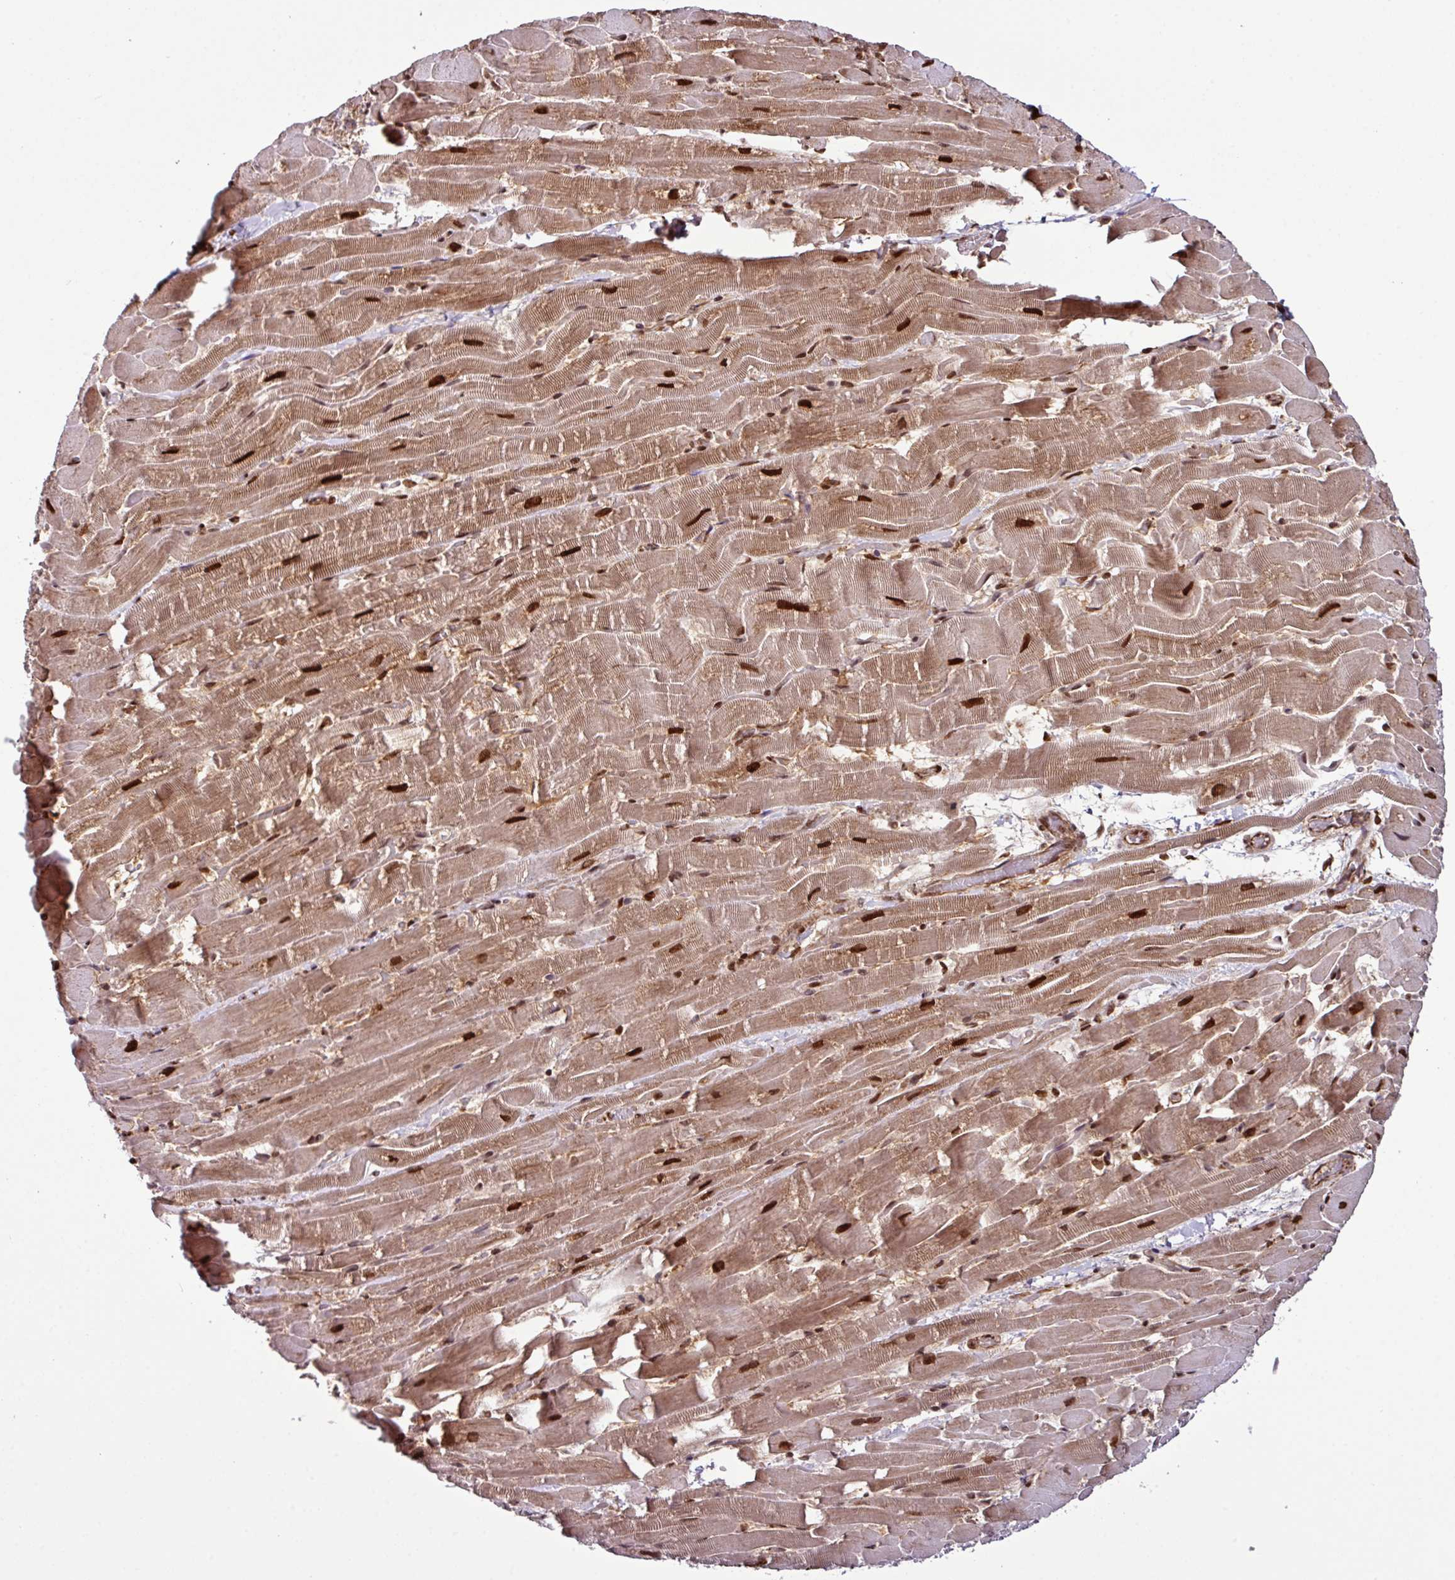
{"staining": {"intensity": "strong", "quantity": "25%-75%", "location": "cytoplasmic/membranous,nuclear"}, "tissue": "heart muscle", "cell_type": "Cardiomyocytes", "image_type": "normal", "snomed": [{"axis": "morphology", "description": "Normal tissue, NOS"}, {"axis": "topography", "description": "Heart"}], "caption": "Human heart muscle stained for a protein (brown) displays strong cytoplasmic/membranous,nuclear positive expression in about 25%-75% of cardiomyocytes.", "gene": "MORF4L2", "patient": {"sex": "male", "age": 37}}